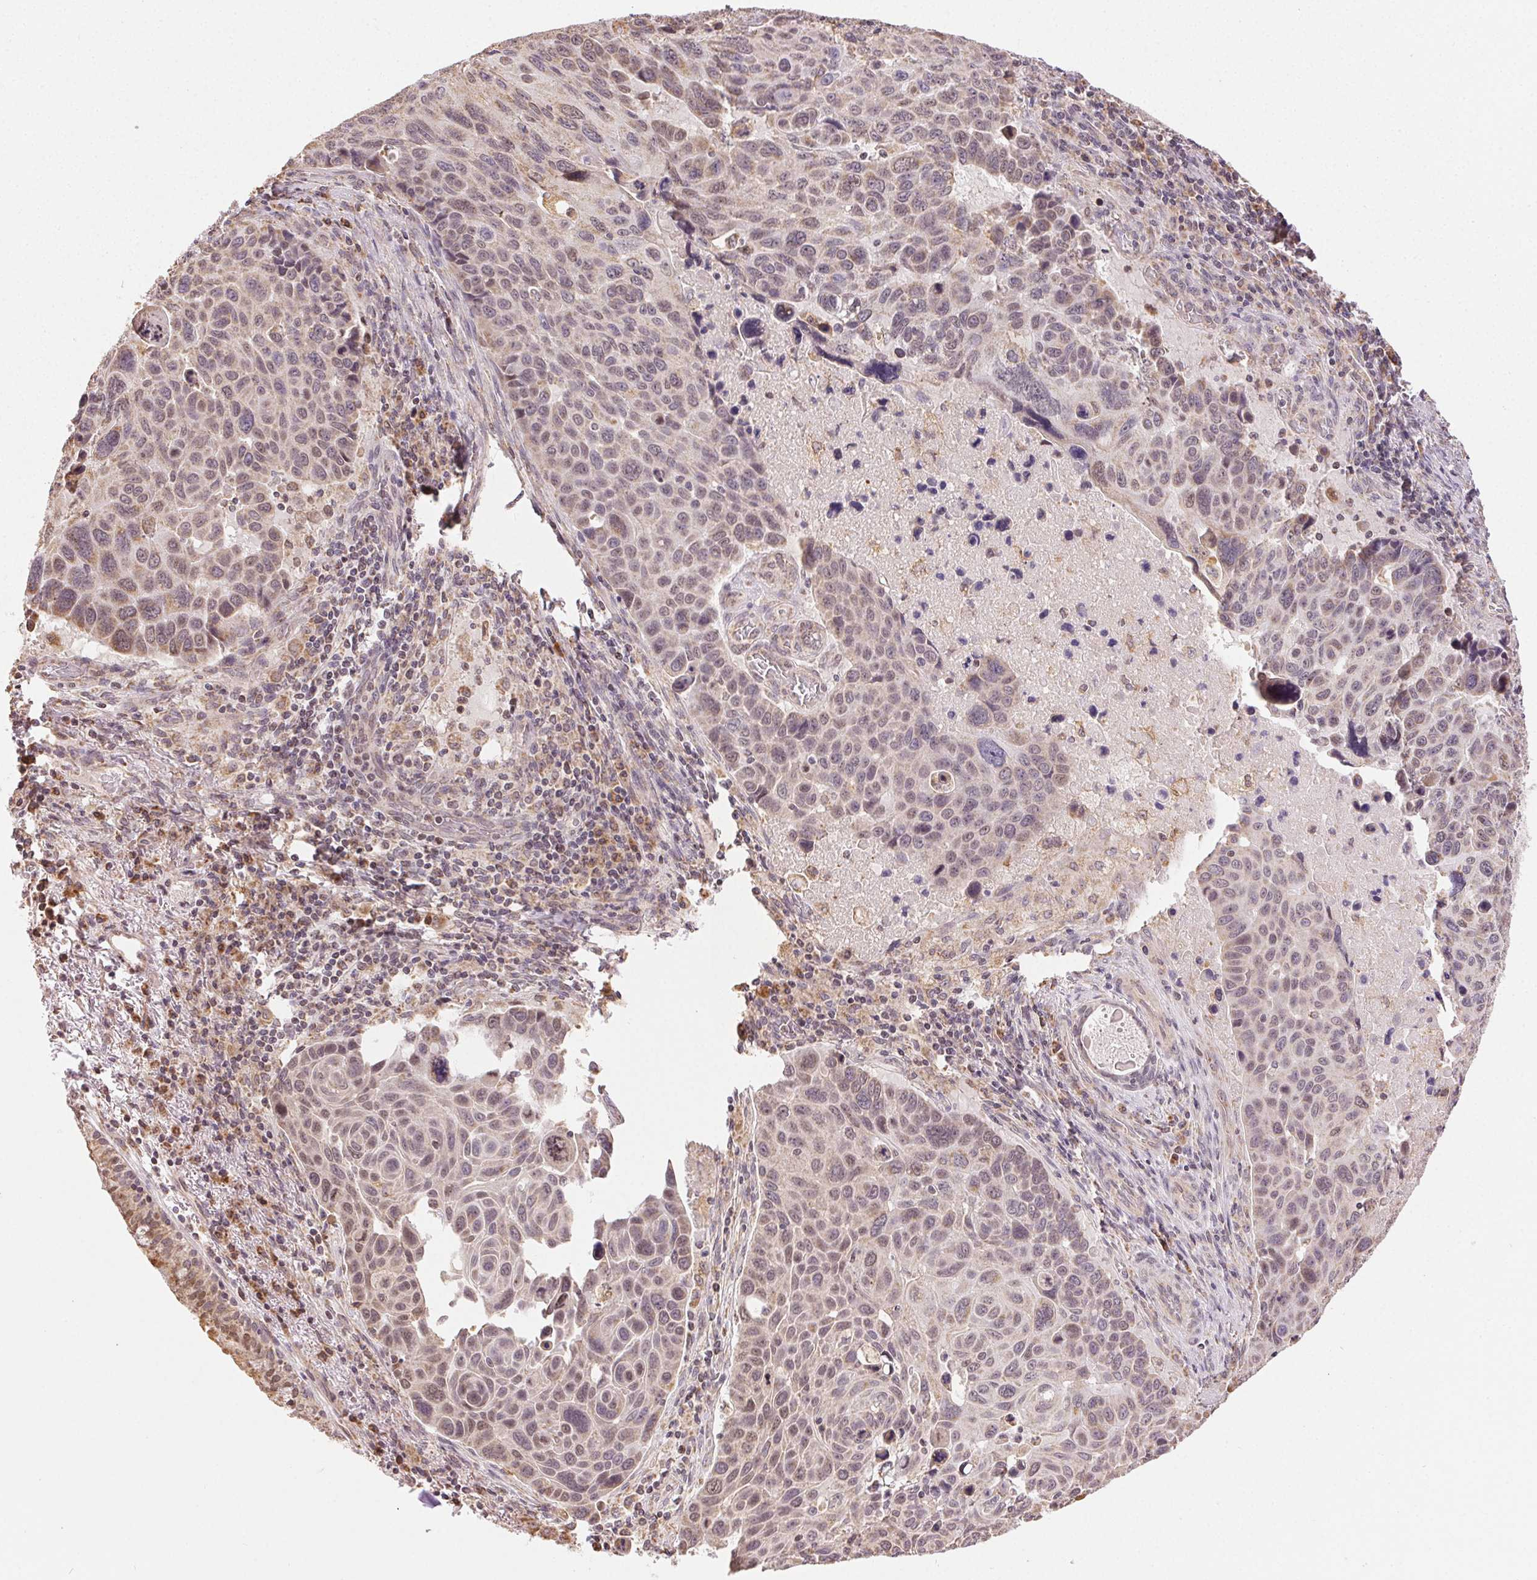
{"staining": {"intensity": "weak", "quantity": "<25%", "location": "cytoplasmic/membranous,nuclear"}, "tissue": "lung cancer", "cell_type": "Tumor cells", "image_type": "cancer", "snomed": [{"axis": "morphology", "description": "Squamous cell carcinoma, NOS"}, {"axis": "topography", "description": "Lung"}], "caption": "IHC image of neoplastic tissue: lung cancer (squamous cell carcinoma) stained with DAB exhibits no significant protein positivity in tumor cells.", "gene": "PIWIL4", "patient": {"sex": "male", "age": 68}}